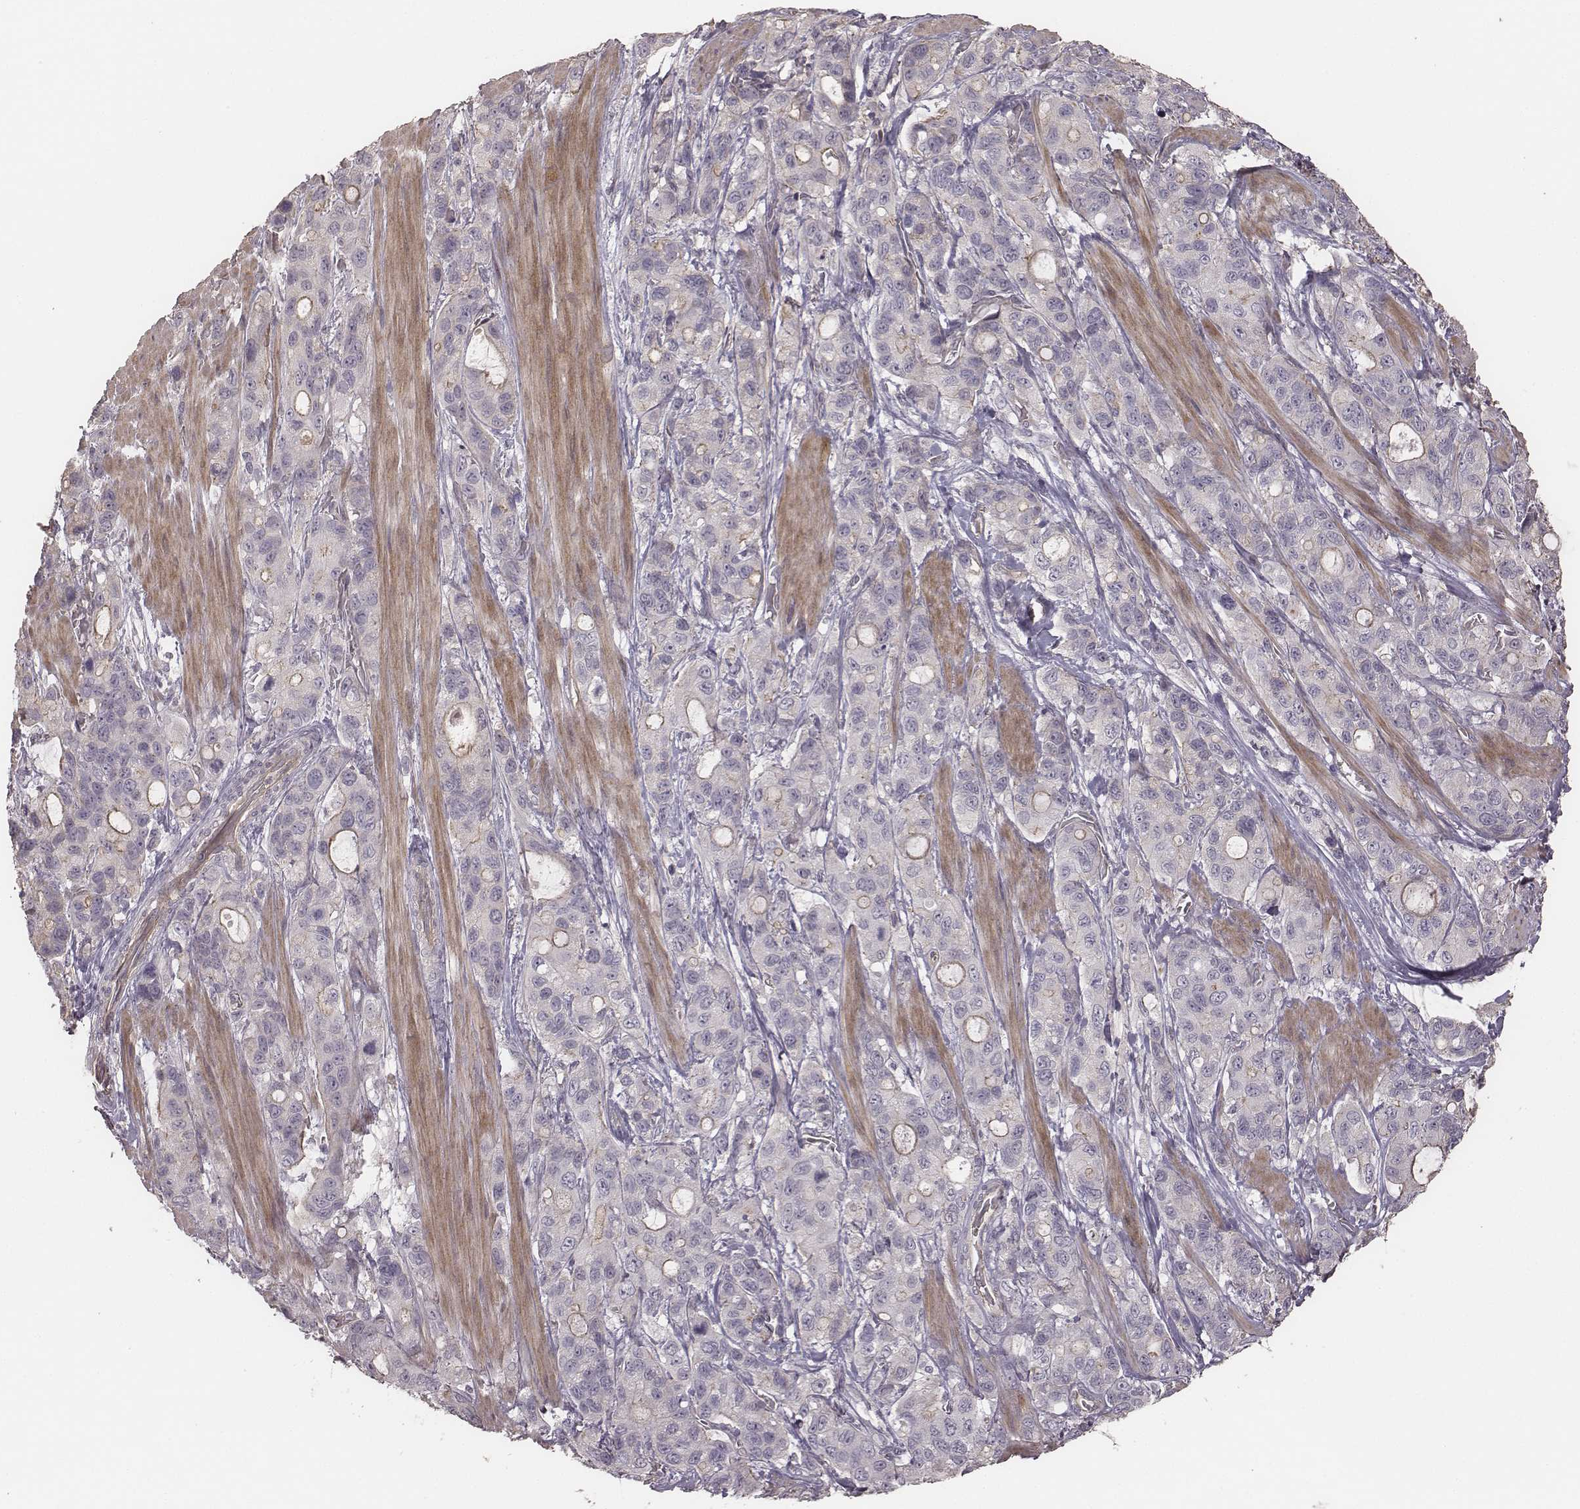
{"staining": {"intensity": "weak", "quantity": "<25%", "location": "cytoplasmic/membranous"}, "tissue": "stomach cancer", "cell_type": "Tumor cells", "image_type": "cancer", "snomed": [{"axis": "morphology", "description": "Adenocarcinoma, NOS"}, {"axis": "topography", "description": "Stomach"}], "caption": "Immunohistochemistry (IHC) histopathology image of human stomach adenocarcinoma stained for a protein (brown), which displays no positivity in tumor cells.", "gene": "OTOGL", "patient": {"sex": "male", "age": 63}}